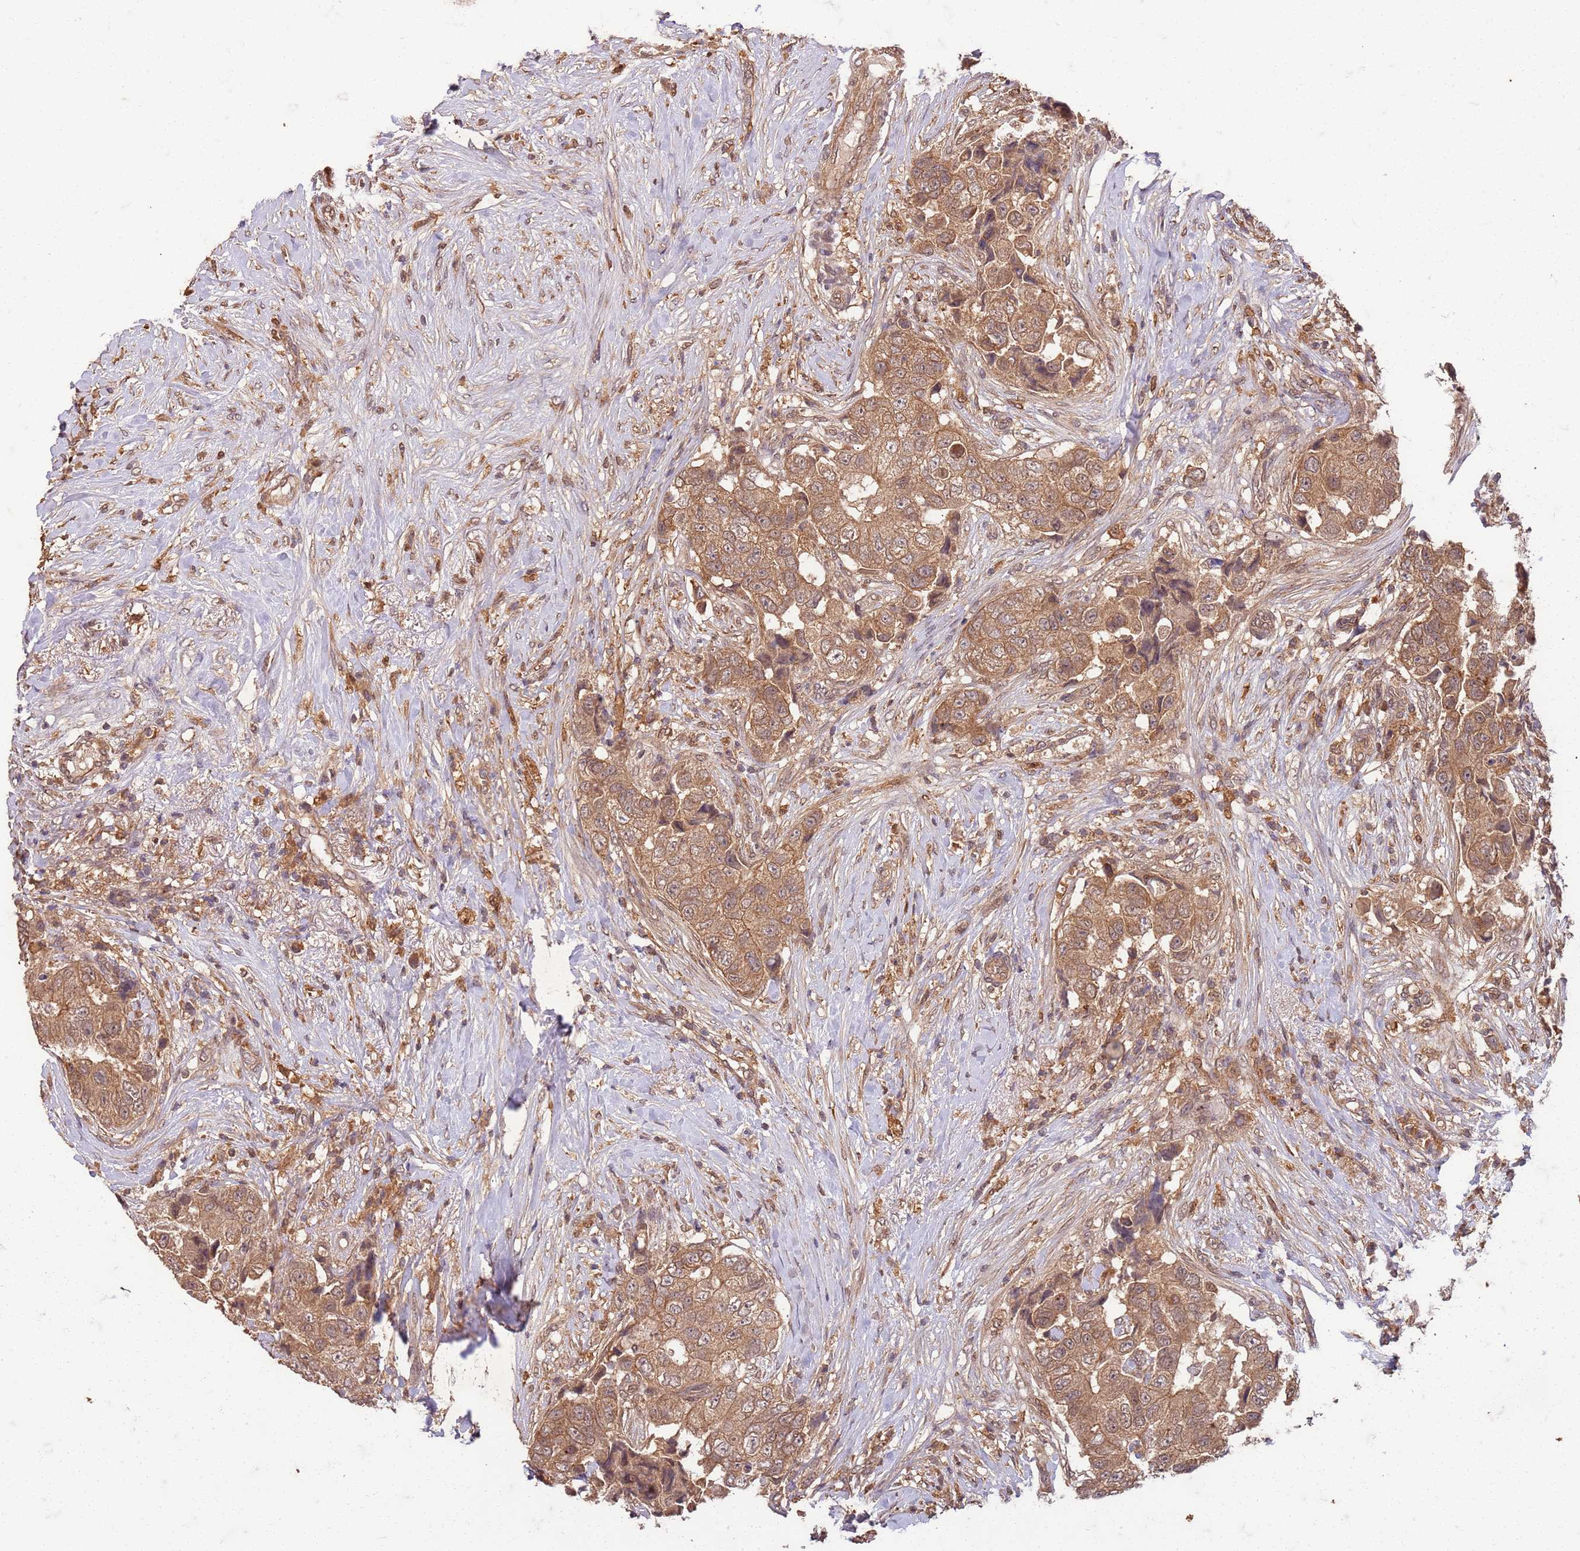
{"staining": {"intensity": "moderate", "quantity": ">75%", "location": "cytoplasmic/membranous"}, "tissue": "breast cancer", "cell_type": "Tumor cells", "image_type": "cancer", "snomed": [{"axis": "morphology", "description": "Normal tissue, NOS"}, {"axis": "morphology", "description": "Duct carcinoma"}, {"axis": "topography", "description": "Breast"}], "caption": "Immunohistochemistry (IHC) (DAB (3,3'-diaminobenzidine)) staining of infiltrating ductal carcinoma (breast) exhibits moderate cytoplasmic/membranous protein staining in about >75% of tumor cells.", "gene": "UBE3A", "patient": {"sex": "female", "age": 62}}